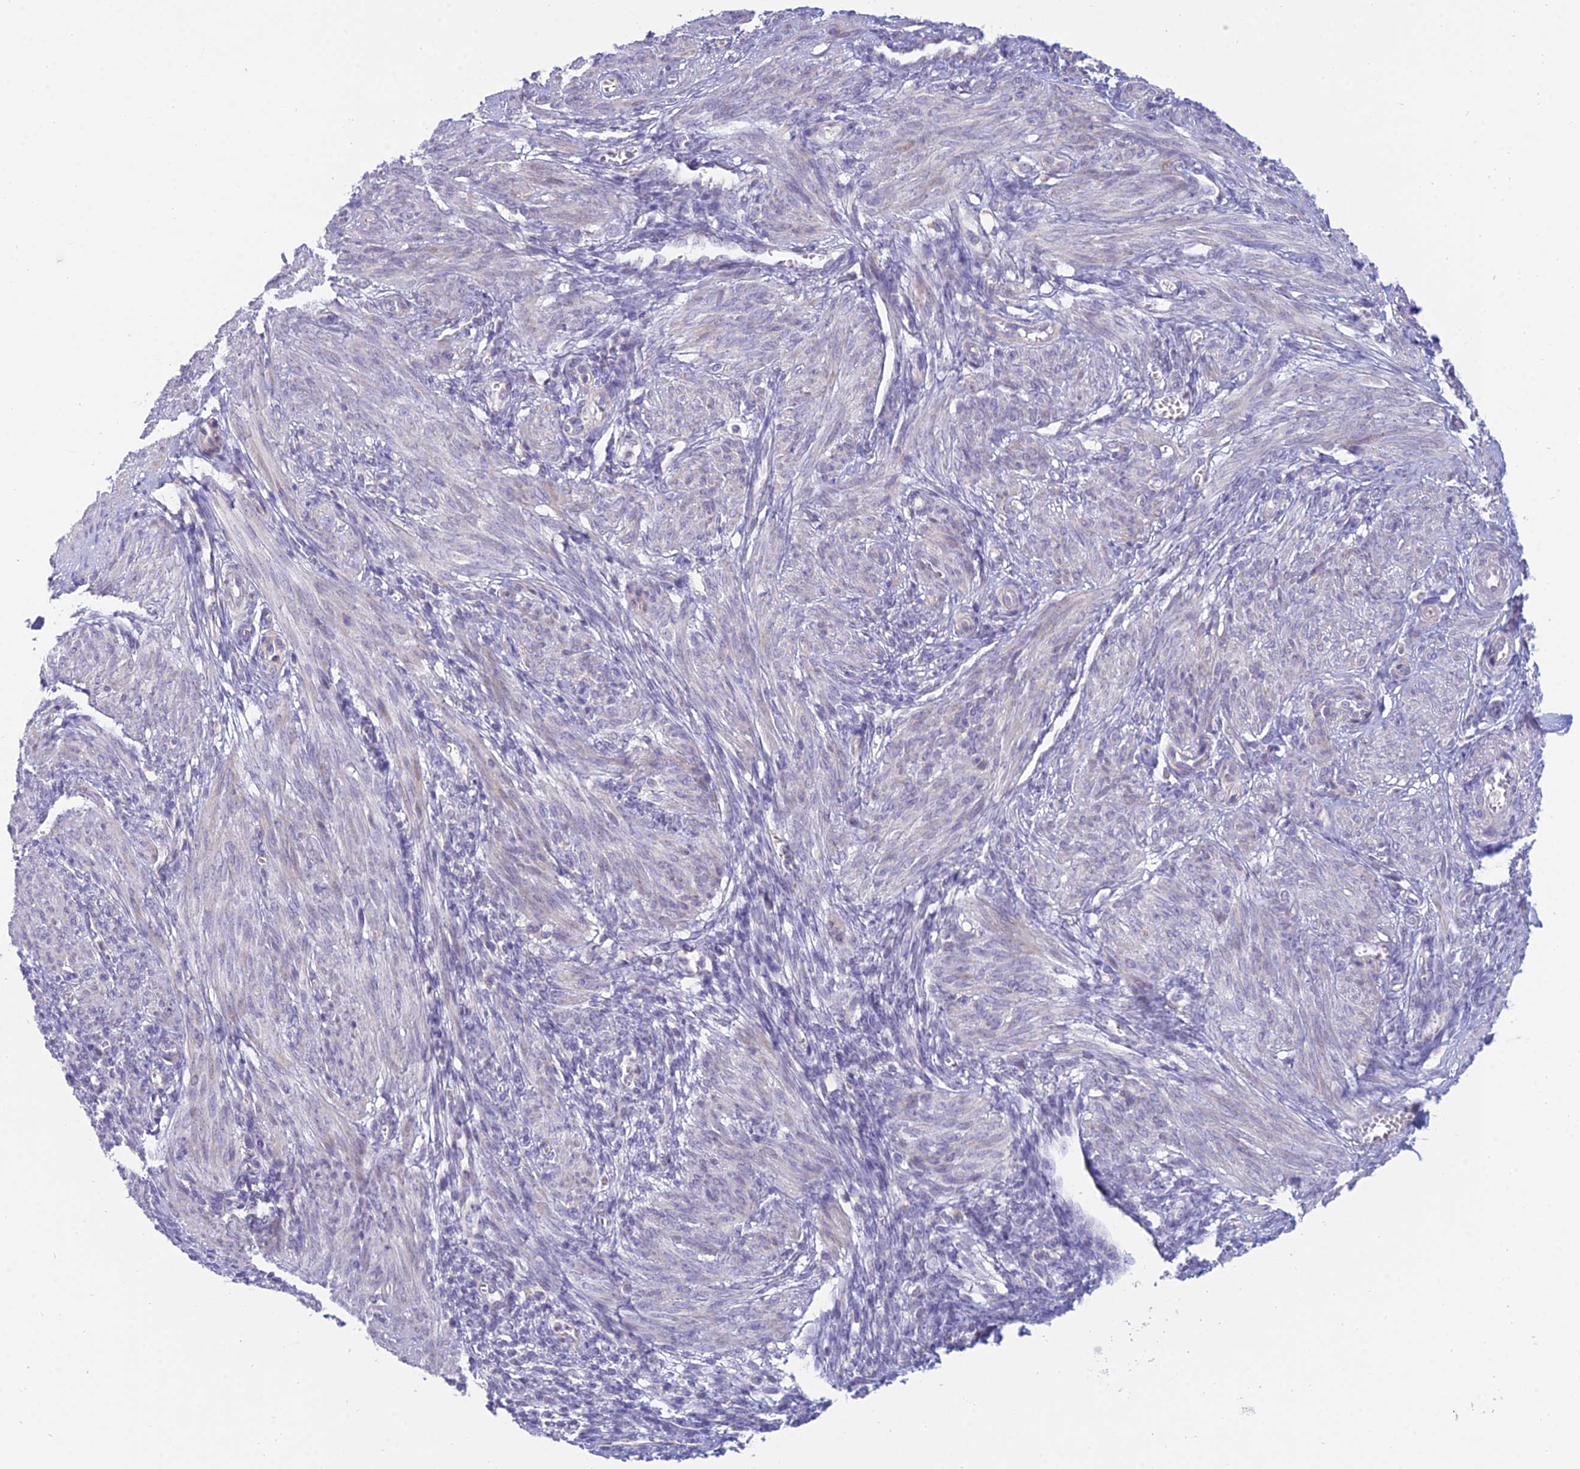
{"staining": {"intensity": "negative", "quantity": "none", "location": "none"}, "tissue": "smooth muscle", "cell_type": "Smooth muscle cells", "image_type": "normal", "snomed": [{"axis": "morphology", "description": "Normal tissue, NOS"}, {"axis": "topography", "description": "Smooth muscle"}], "caption": "Smooth muscle cells show no significant positivity in benign smooth muscle. The staining is performed using DAB (3,3'-diaminobenzidine) brown chromogen with nuclei counter-stained in using hematoxylin.", "gene": "CFAP206", "patient": {"sex": "female", "age": 39}}